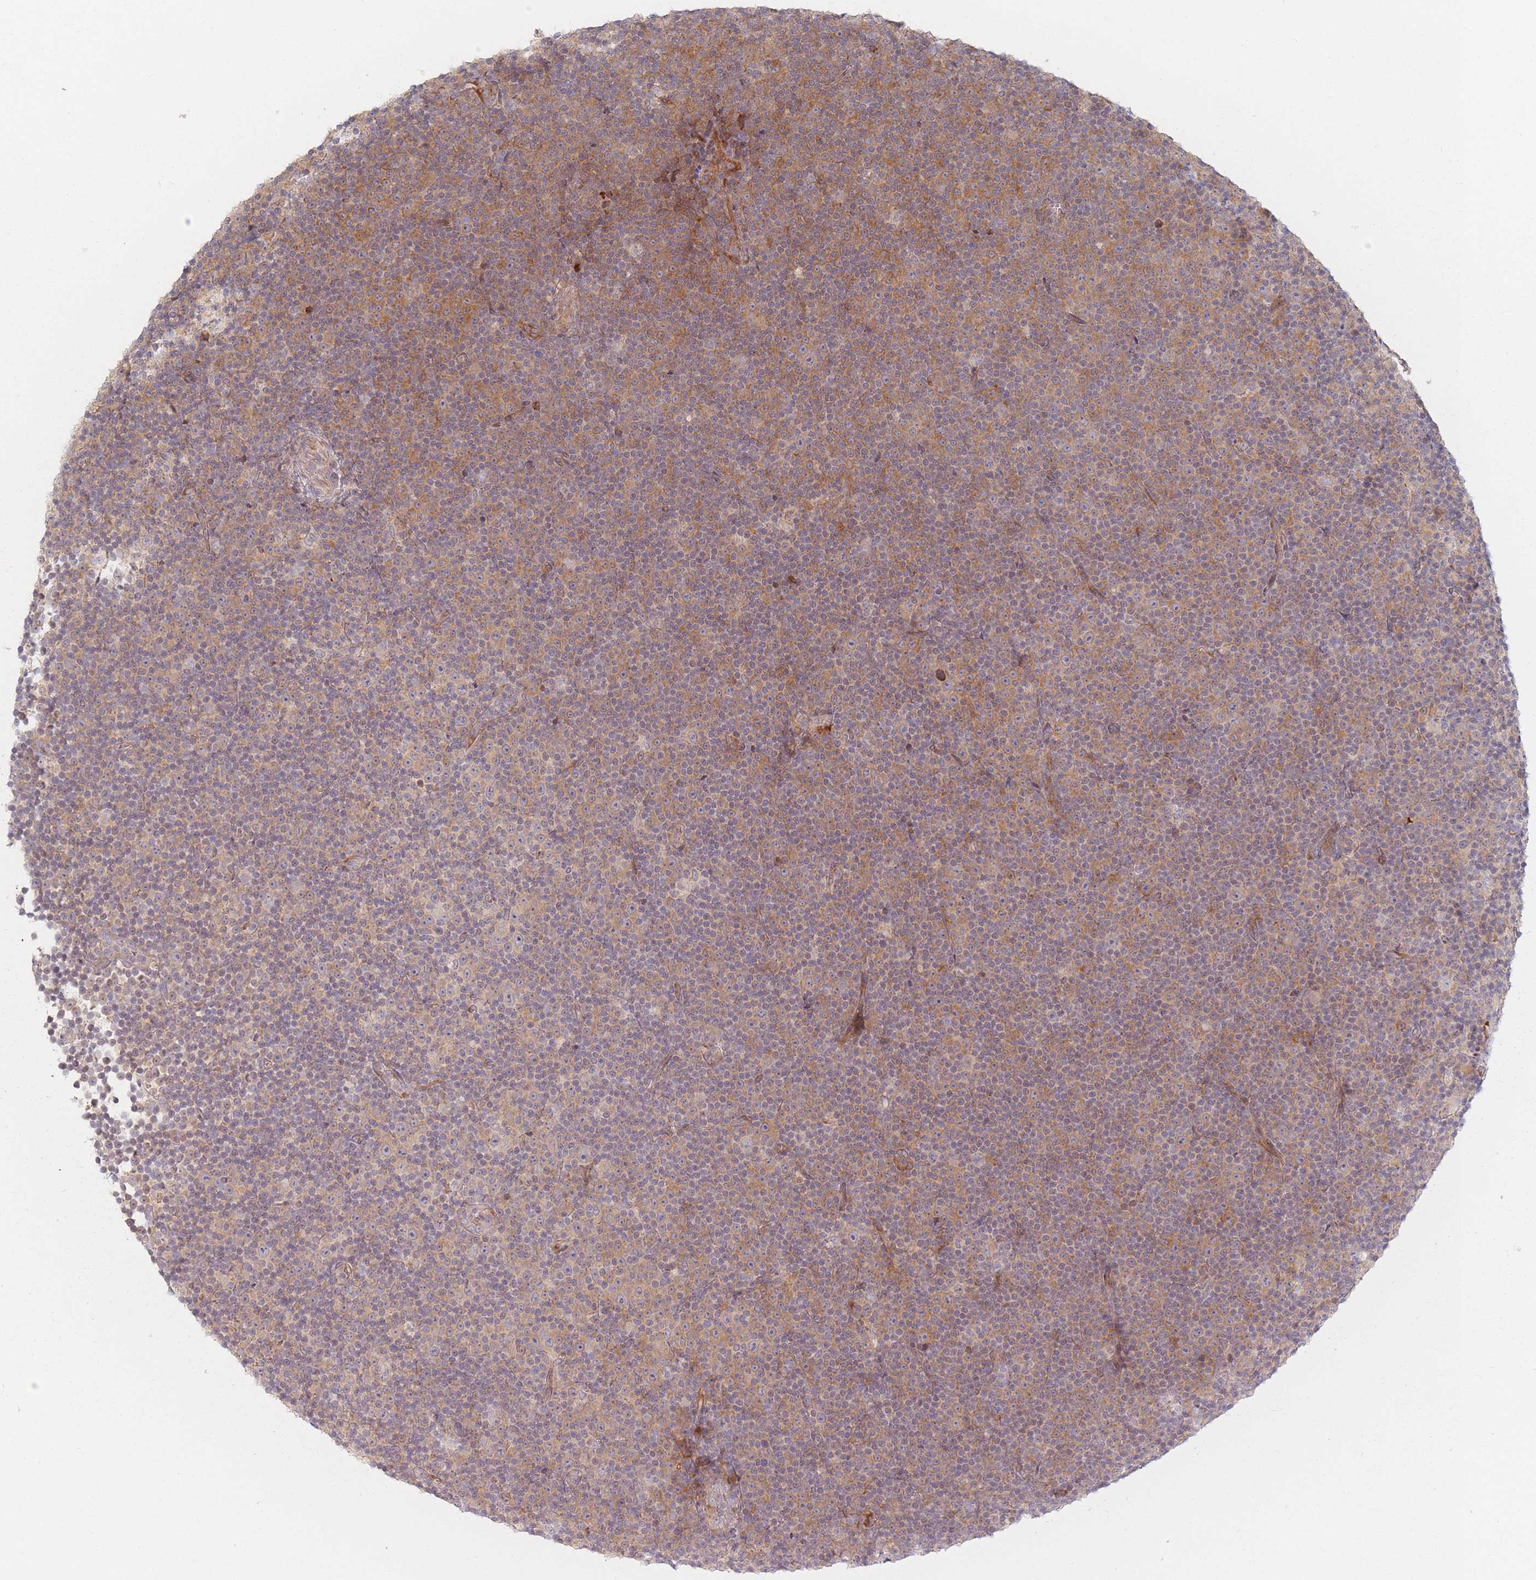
{"staining": {"intensity": "moderate", "quantity": "25%-75%", "location": "cytoplasmic/membranous"}, "tissue": "lymphoma", "cell_type": "Tumor cells", "image_type": "cancer", "snomed": [{"axis": "morphology", "description": "Malignant lymphoma, non-Hodgkin's type, Low grade"}, {"axis": "topography", "description": "Lymph node"}], "caption": "Protein expression analysis of low-grade malignant lymphoma, non-Hodgkin's type displays moderate cytoplasmic/membranous positivity in approximately 25%-75% of tumor cells.", "gene": "ZKSCAN7", "patient": {"sex": "female", "age": 67}}